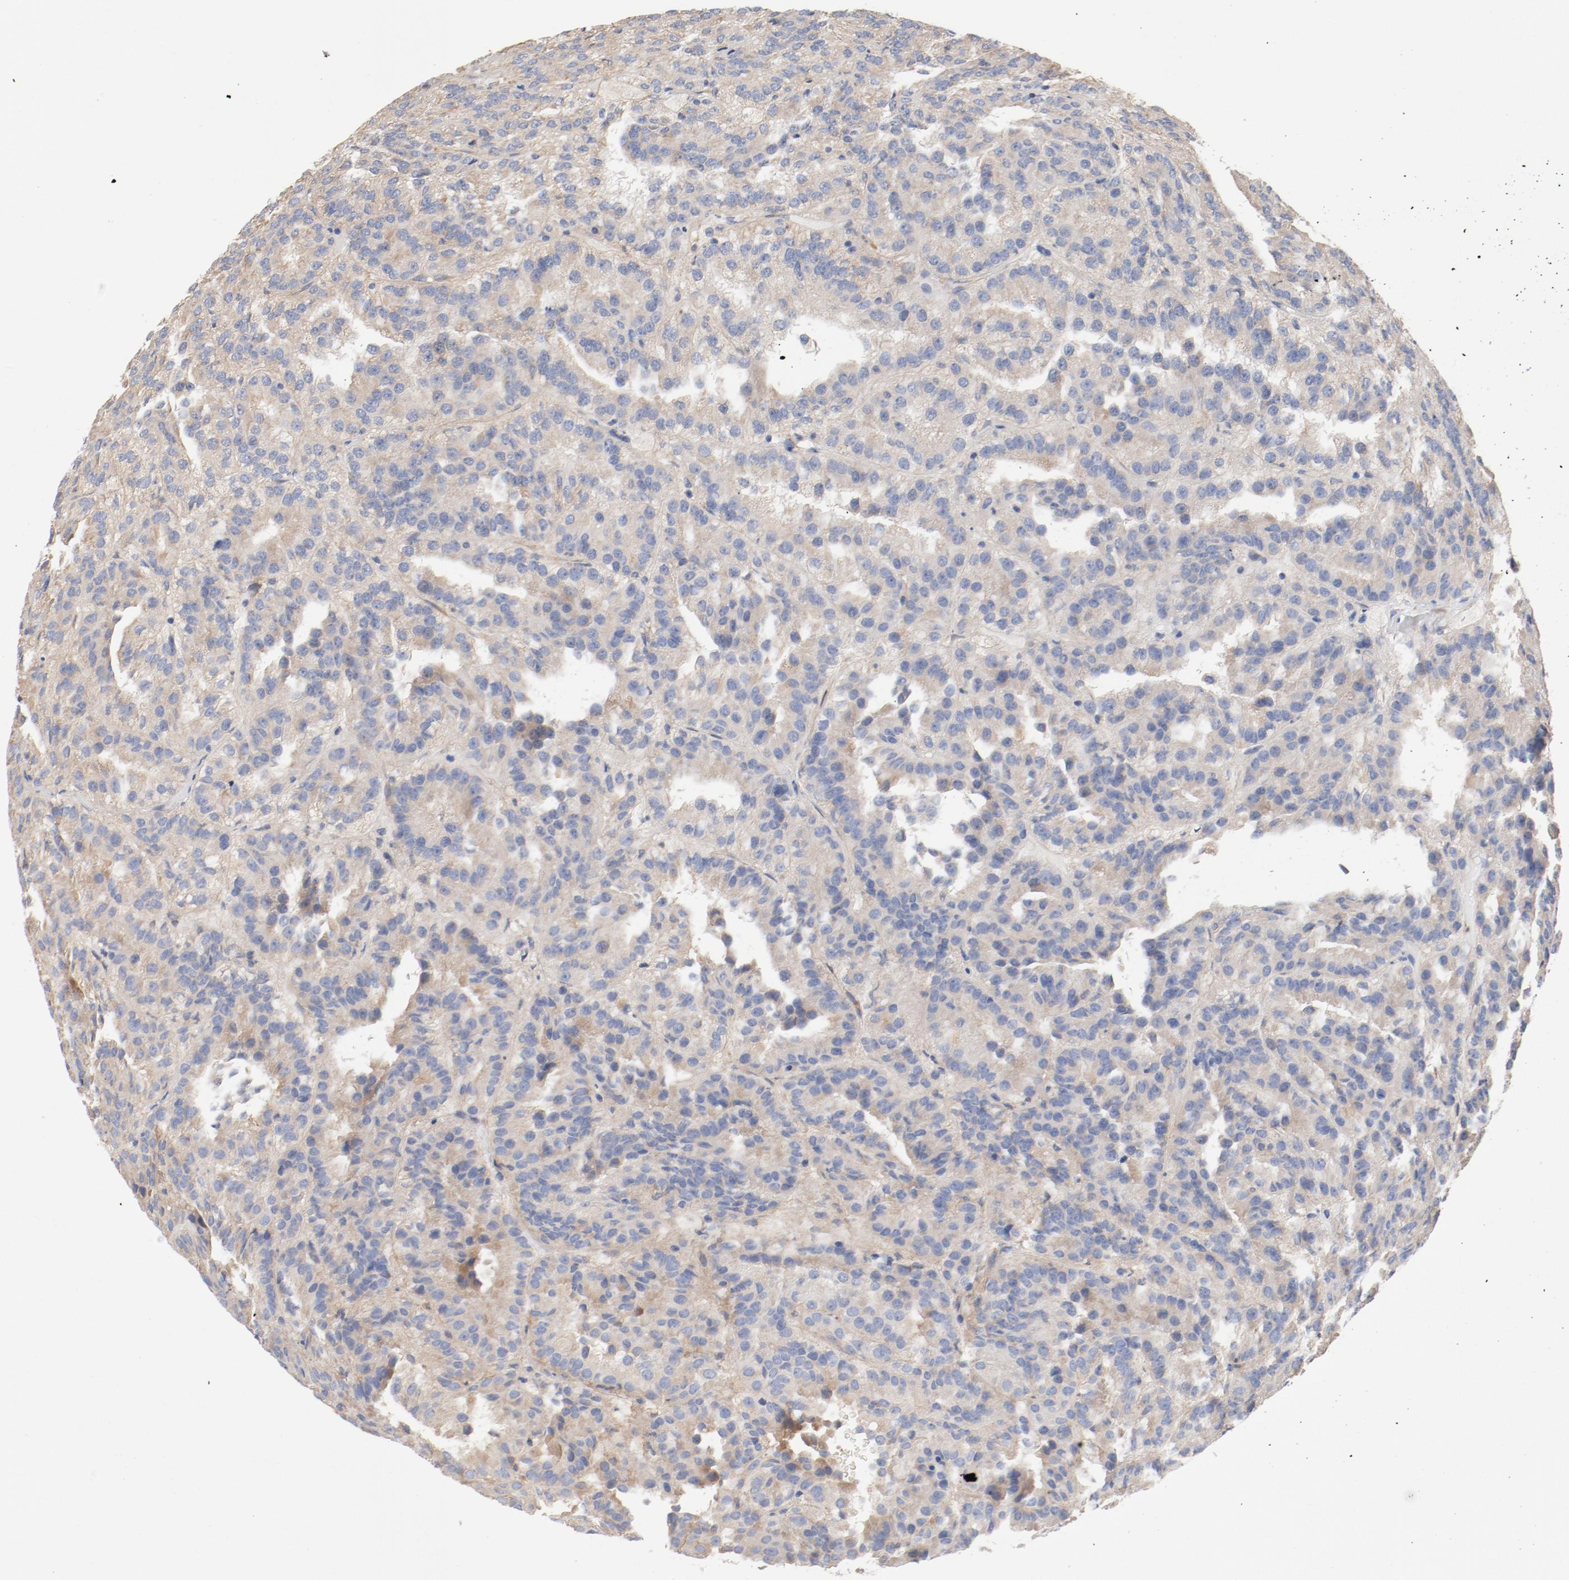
{"staining": {"intensity": "weak", "quantity": "25%-75%", "location": "cytoplasmic/membranous"}, "tissue": "renal cancer", "cell_type": "Tumor cells", "image_type": "cancer", "snomed": [{"axis": "morphology", "description": "Adenocarcinoma, NOS"}, {"axis": "topography", "description": "Kidney"}], "caption": "Protein staining exhibits weak cytoplasmic/membranous staining in approximately 25%-75% of tumor cells in adenocarcinoma (renal).", "gene": "ILK", "patient": {"sex": "male", "age": 46}}